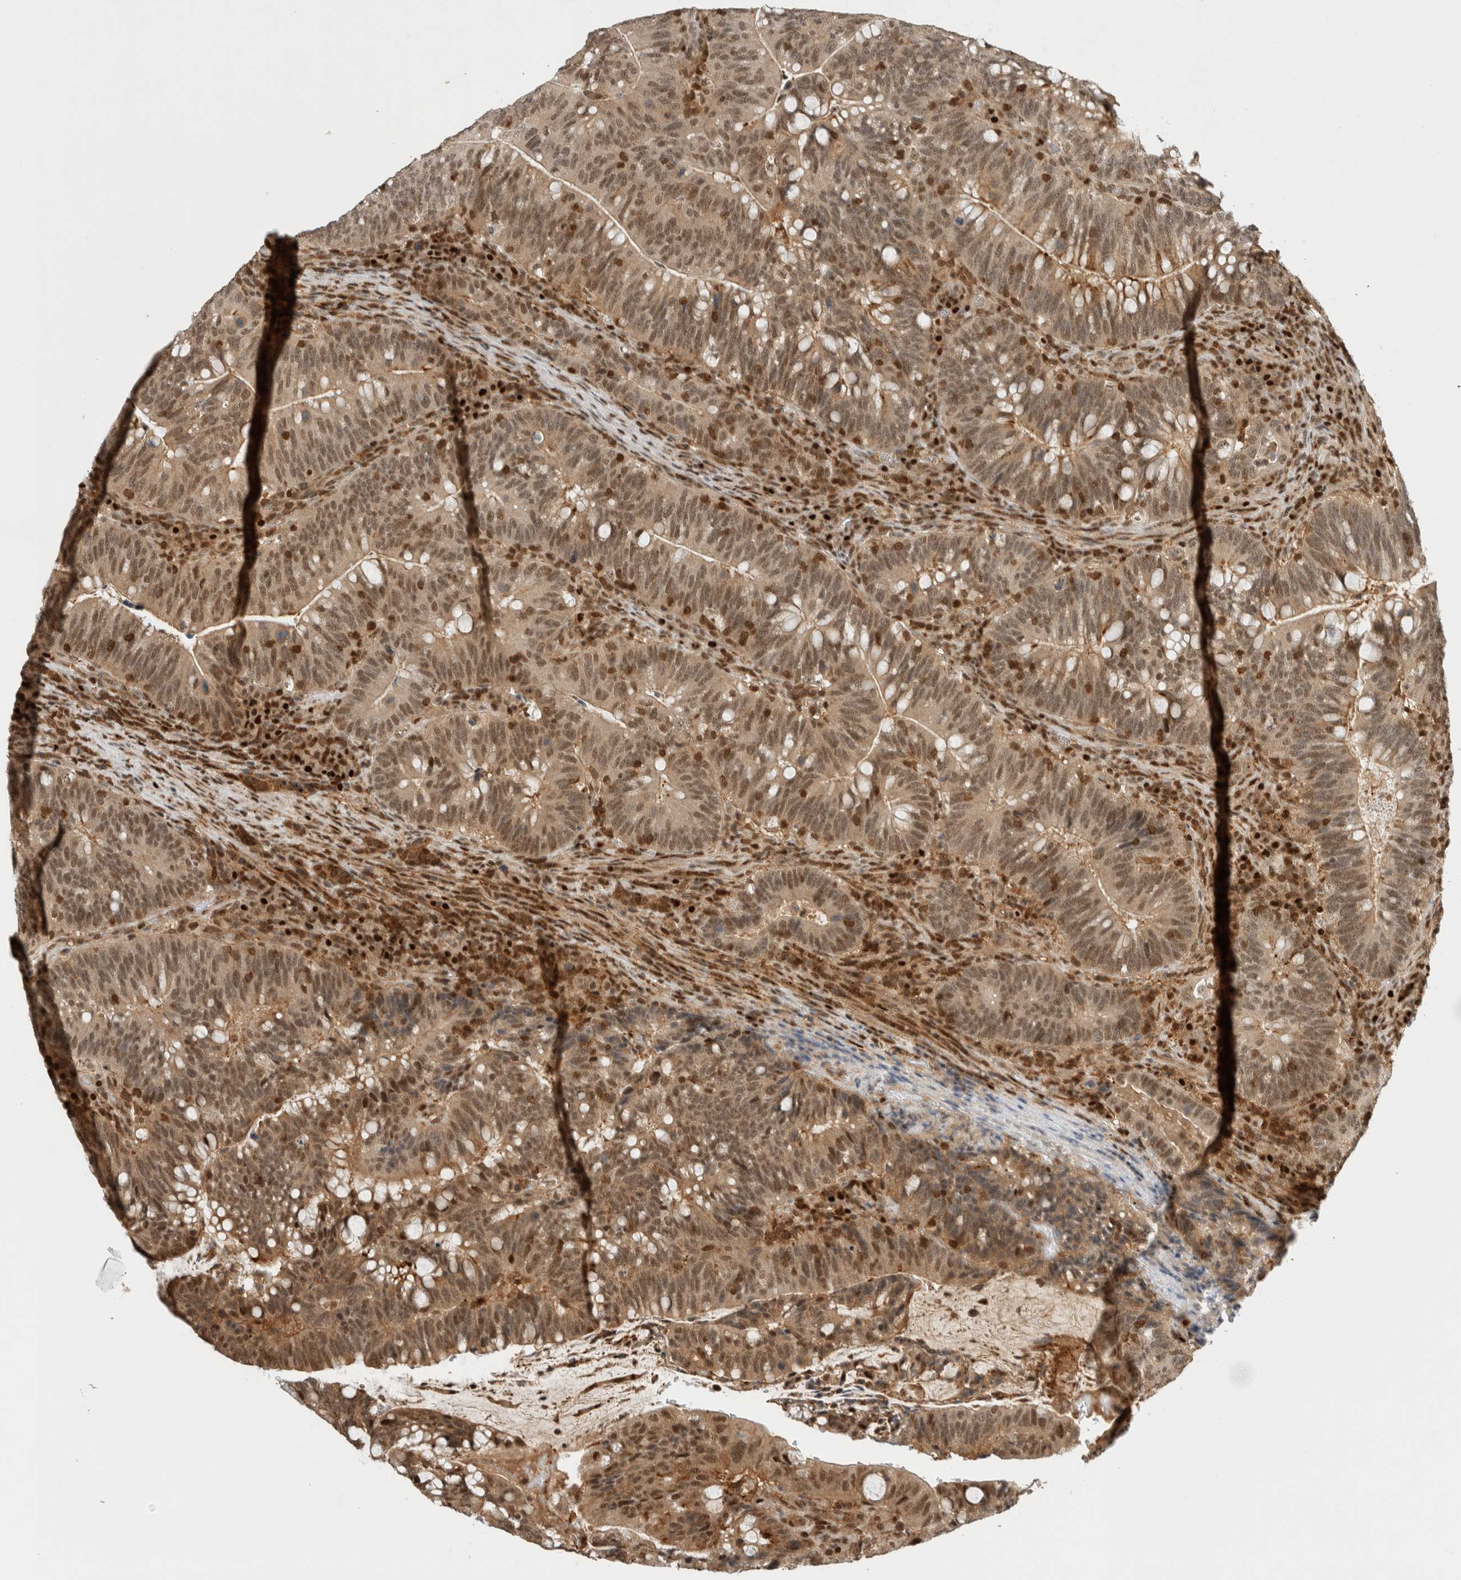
{"staining": {"intensity": "weak", "quantity": ">75%", "location": "cytoplasmic/membranous,nuclear"}, "tissue": "colorectal cancer", "cell_type": "Tumor cells", "image_type": "cancer", "snomed": [{"axis": "morphology", "description": "Adenocarcinoma, NOS"}, {"axis": "topography", "description": "Colon"}], "caption": "Weak cytoplasmic/membranous and nuclear expression is identified in about >75% of tumor cells in adenocarcinoma (colorectal).", "gene": "SNRNP40", "patient": {"sex": "female", "age": 66}}